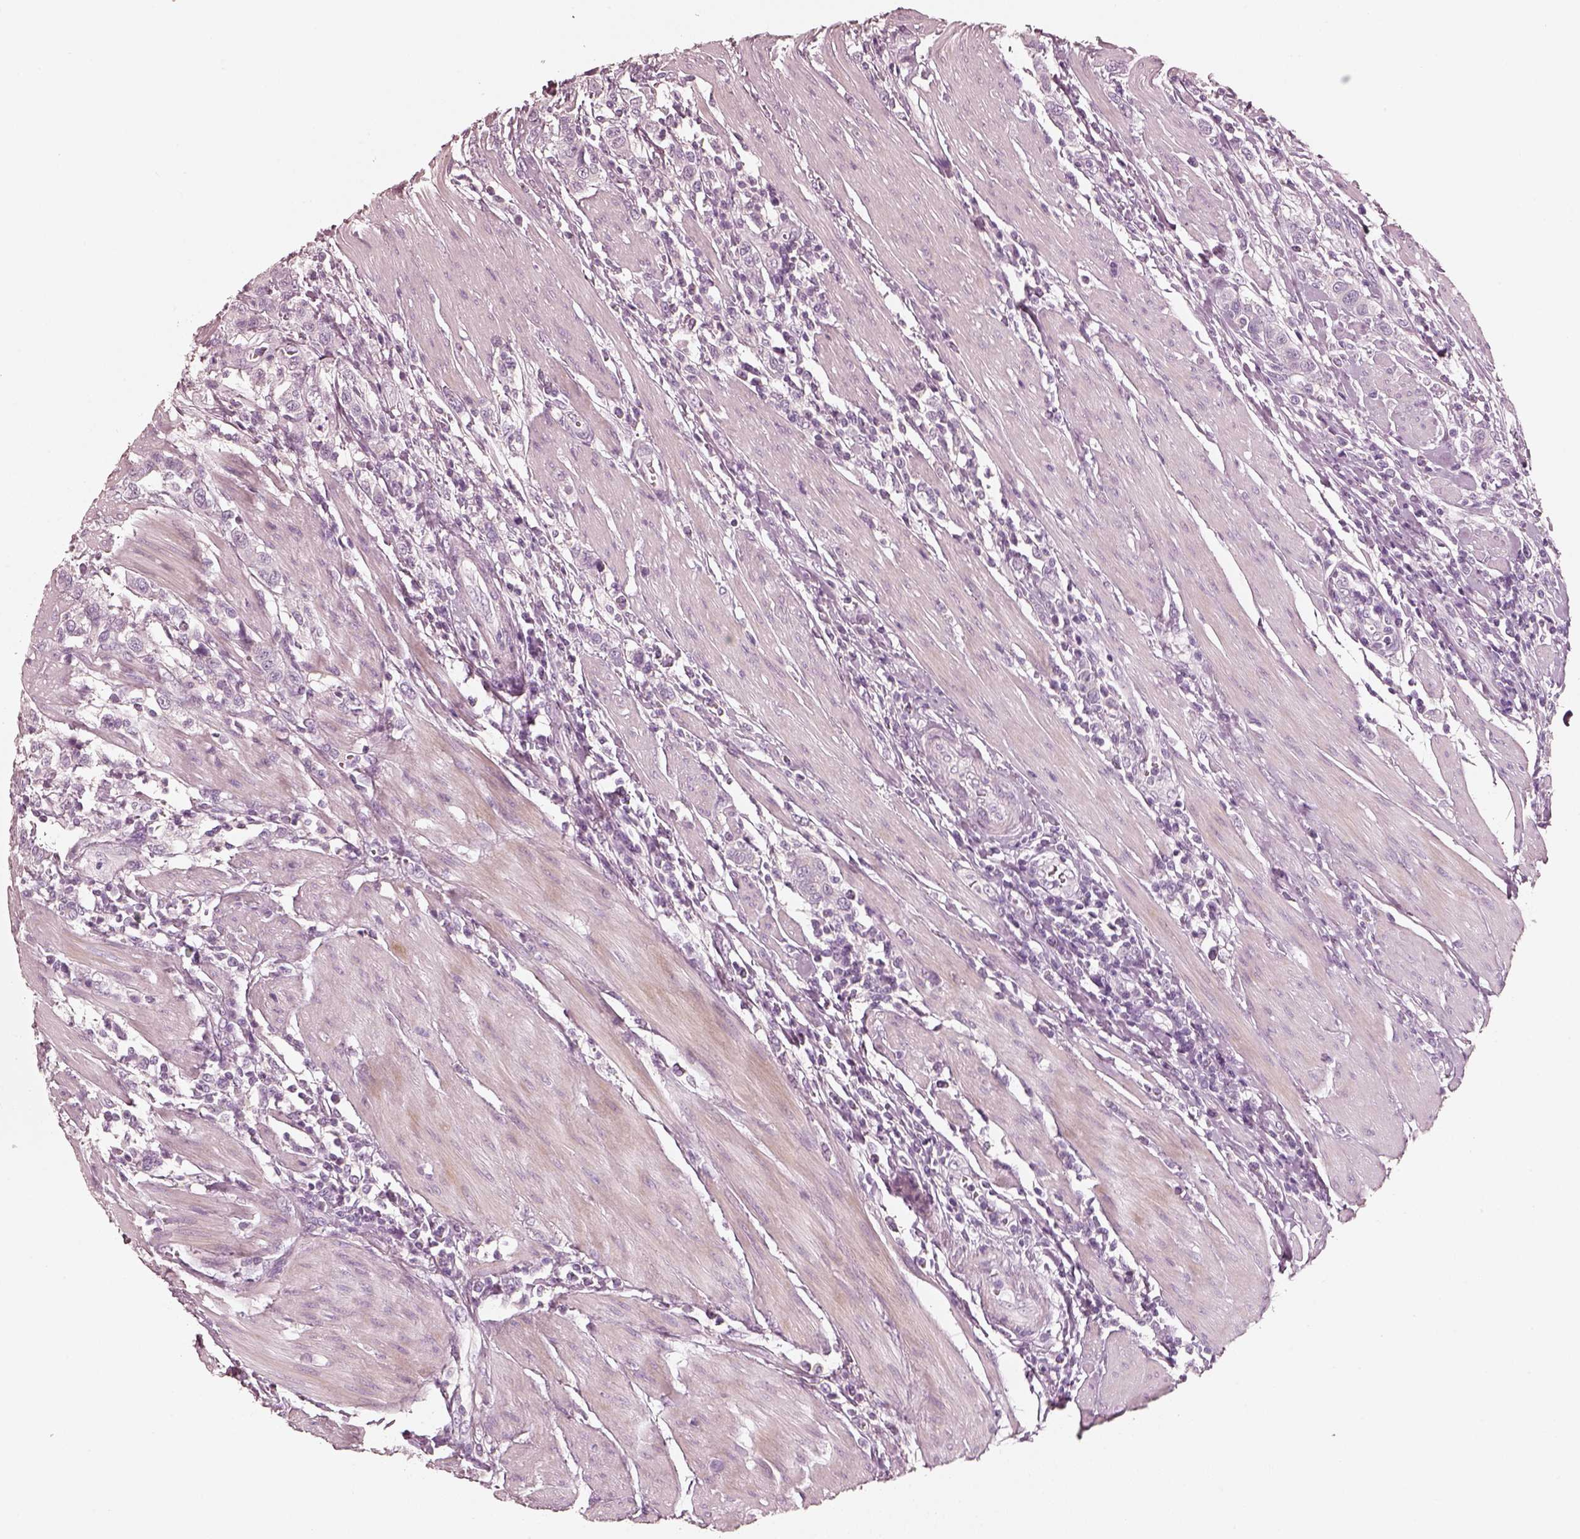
{"staining": {"intensity": "negative", "quantity": "none", "location": "none"}, "tissue": "urothelial cancer", "cell_type": "Tumor cells", "image_type": "cancer", "snomed": [{"axis": "morphology", "description": "Urothelial carcinoma, High grade"}, {"axis": "topography", "description": "Urinary bladder"}], "caption": "The histopathology image reveals no staining of tumor cells in urothelial cancer.", "gene": "R3HDML", "patient": {"sex": "female", "age": 58}}